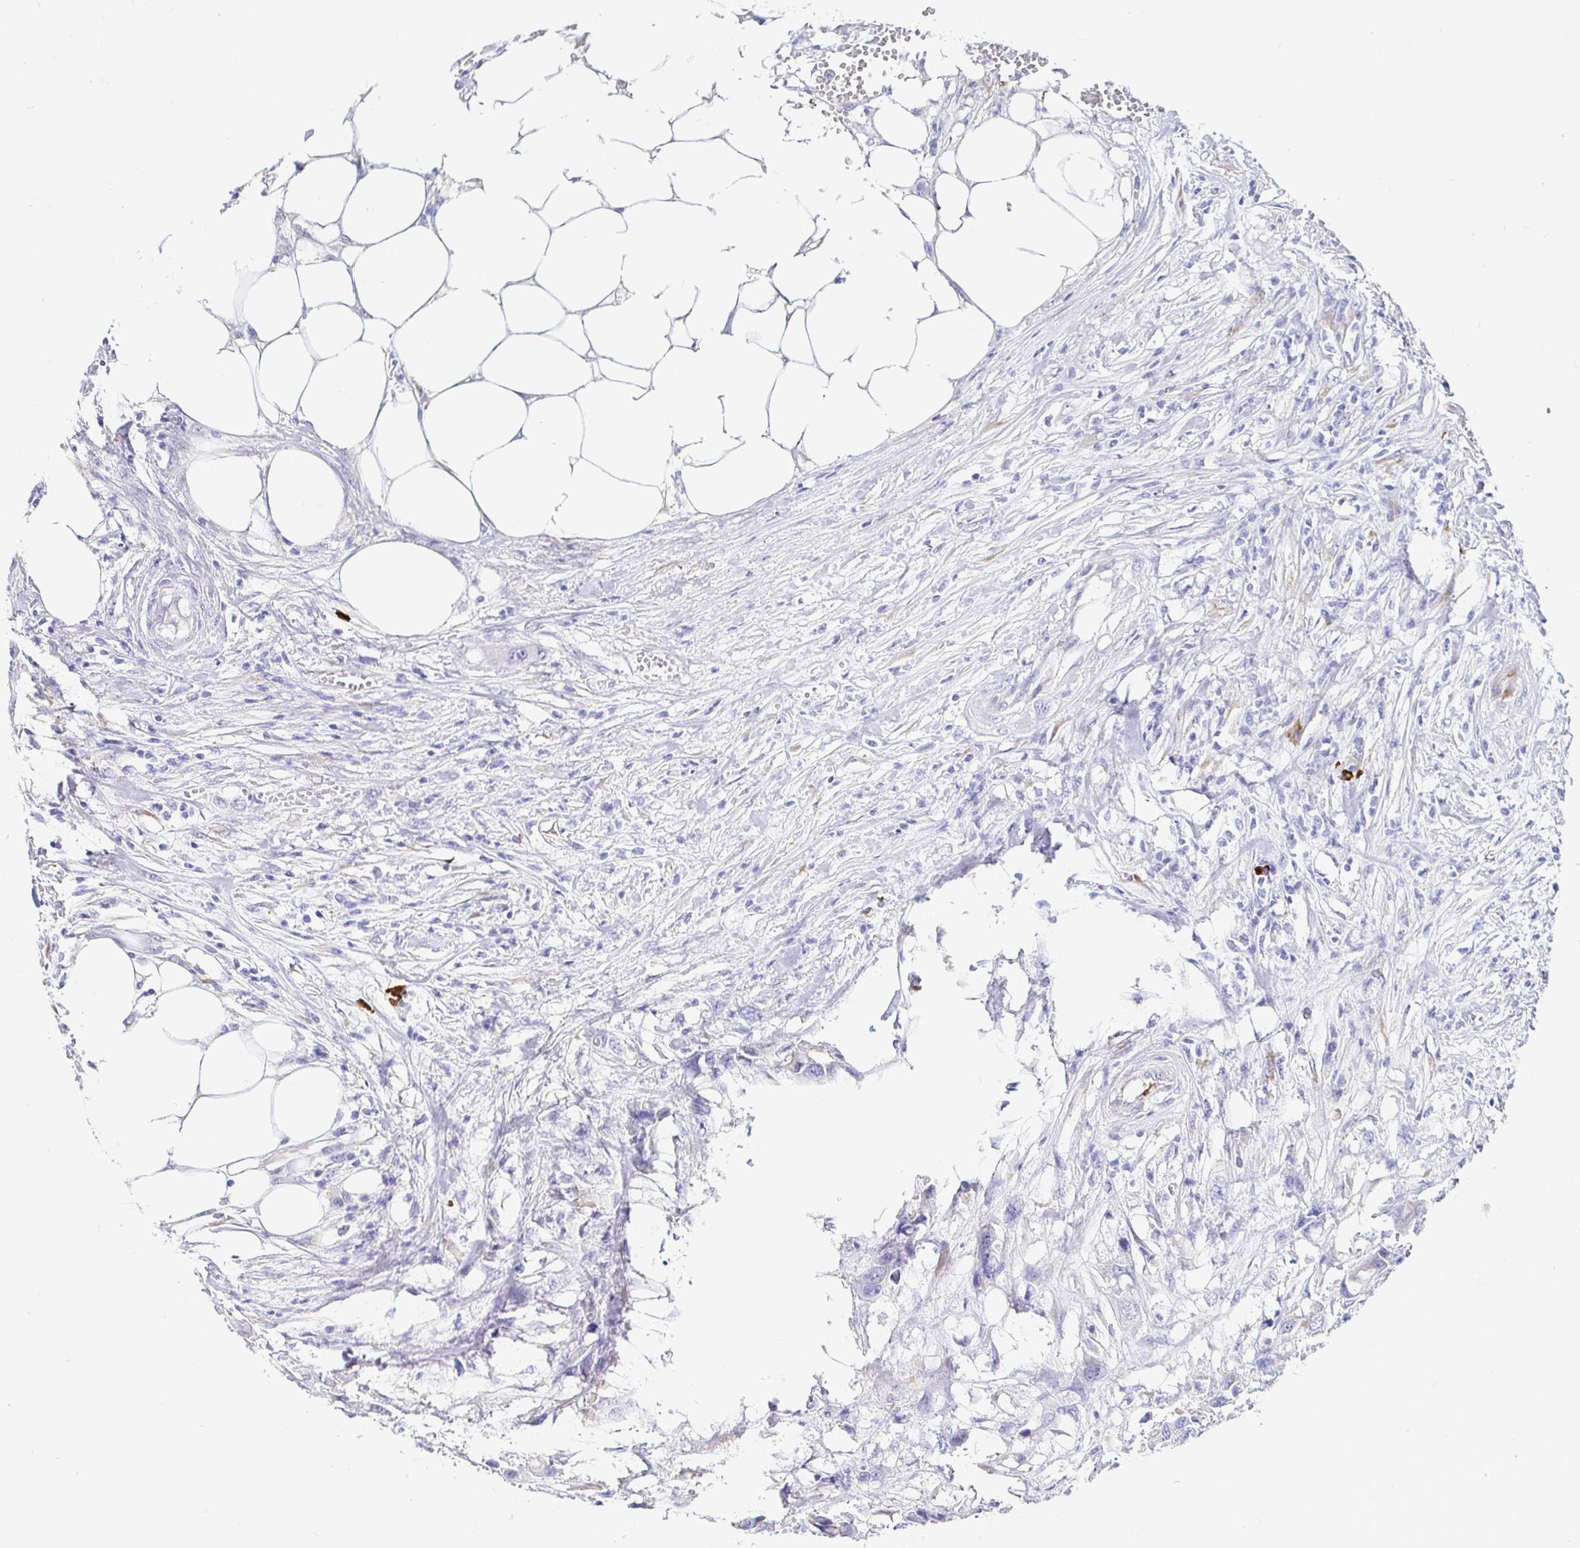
{"staining": {"intensity": "negative", "quantity": "none", "location": "none"}, "tissue": "colorectal cancer", "cell_type": "Tumor cells", "image_type": "cancer", "snomed": [{"axis": "morphology", "description": "Adenocarcinoma, NOS"}, {"axis": "topography", "description": "Colon"}], "caption": "An immunohistochemistry micrograph of colorectal cancer is shown. There is no staining in tumor cells of colorectal cancer.", "gene": "CCDC62", "patient": {"sex": "male", "age": 77}}